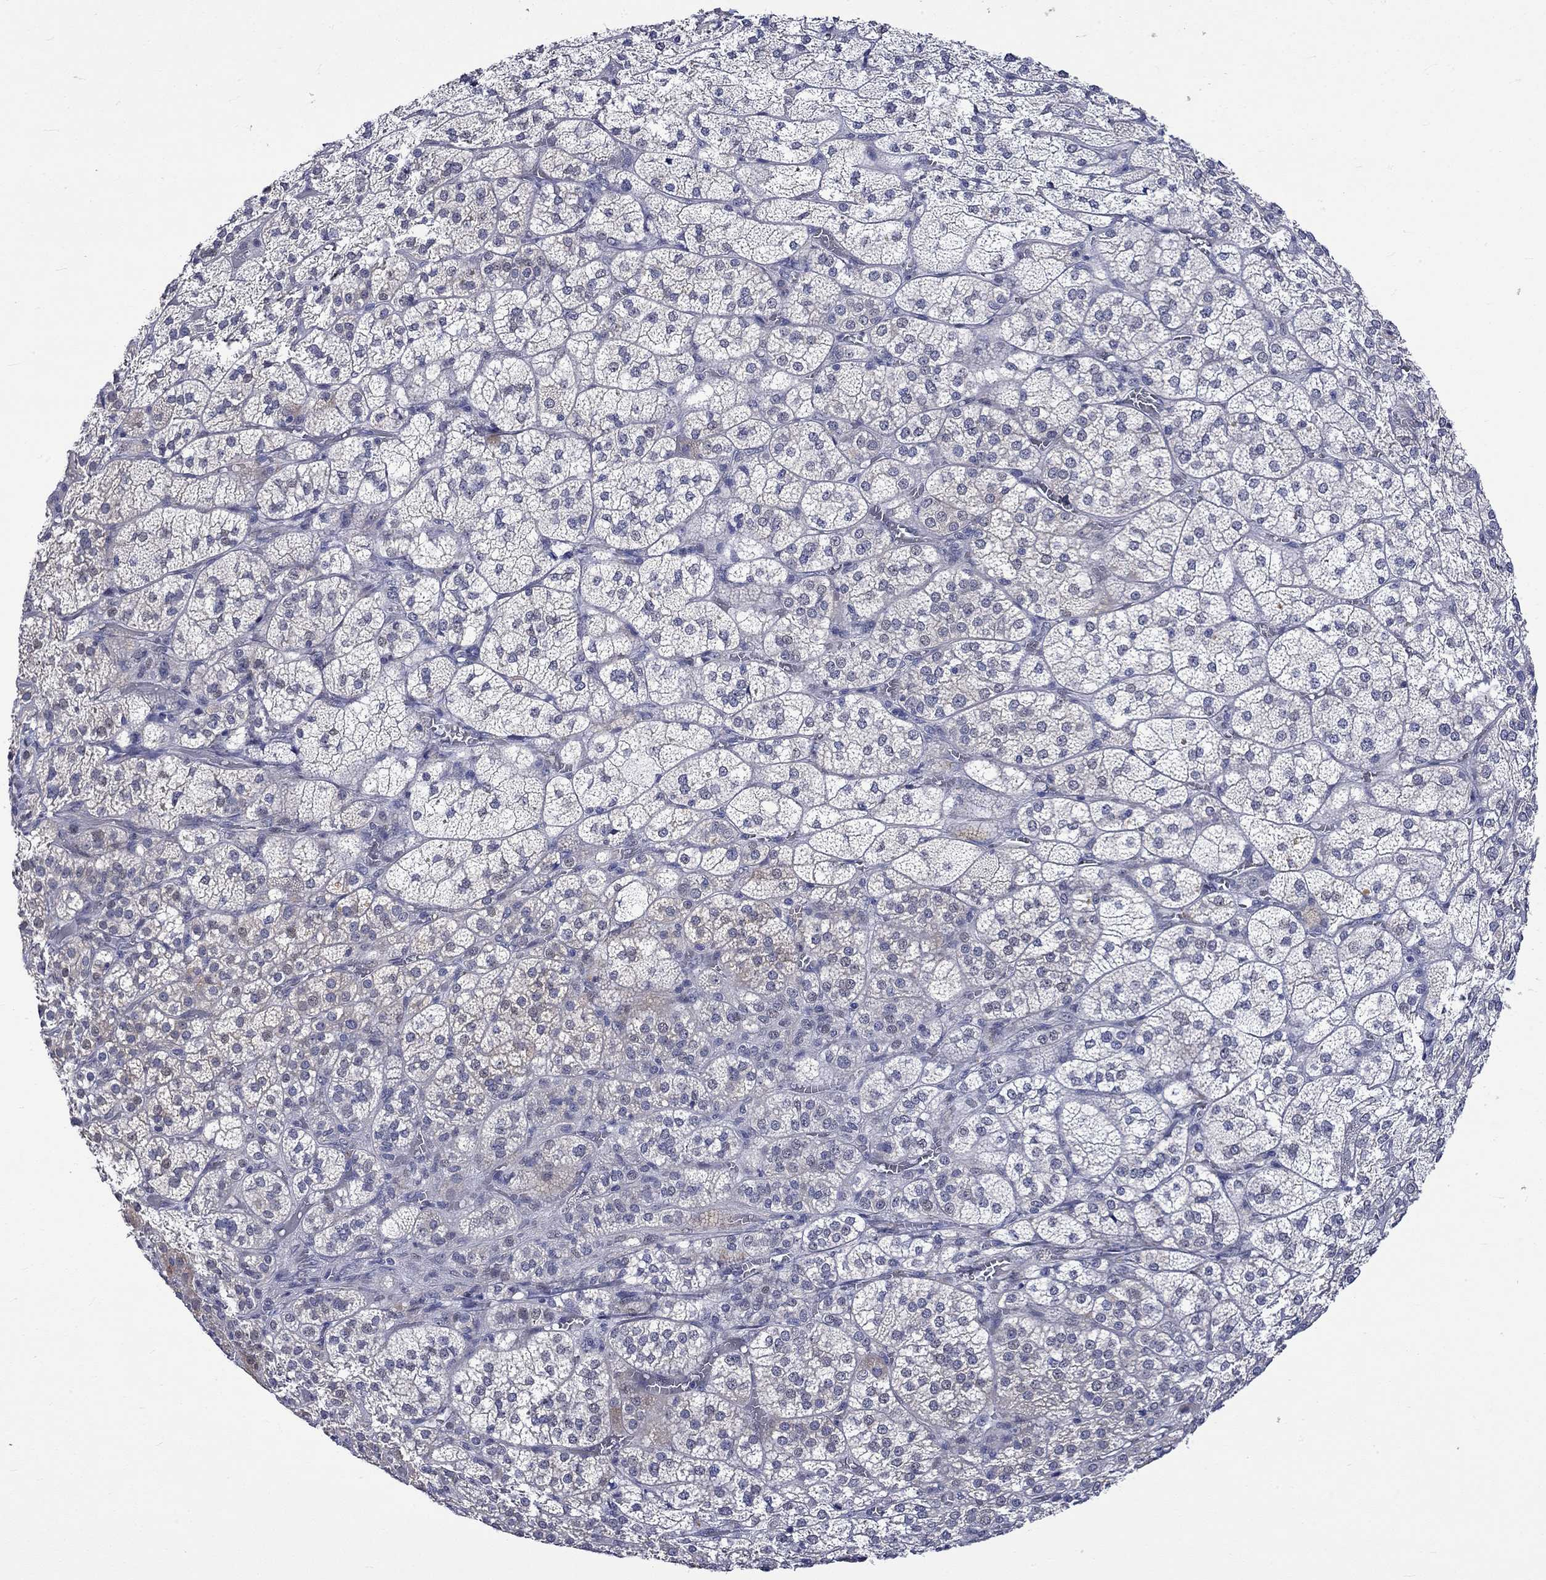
{"staining": {"intensity": "moderate", "quantity": "25%-75%", "location": "cytoplasmic/membranous"}, "tissue": "adrenal gland", "cell_type": "Glandular cells", "image_type": "normal", "snomed": [{"axis": "morphology", "description": "Normal tissue, NOS"}, {"axis": "topography", "description": "Adrenal gland"}], "caption": "Immunohistochemistry (IHC) (DAB (3,3'-diaminobenzidine)) staining of normal human adrenal gland displays moderate cytoplasmic/membranous protein staining in about 25%-75% of glandular cells.", "gene": "DDX3Y", "patient": {"sex": "female", "age": 60}}